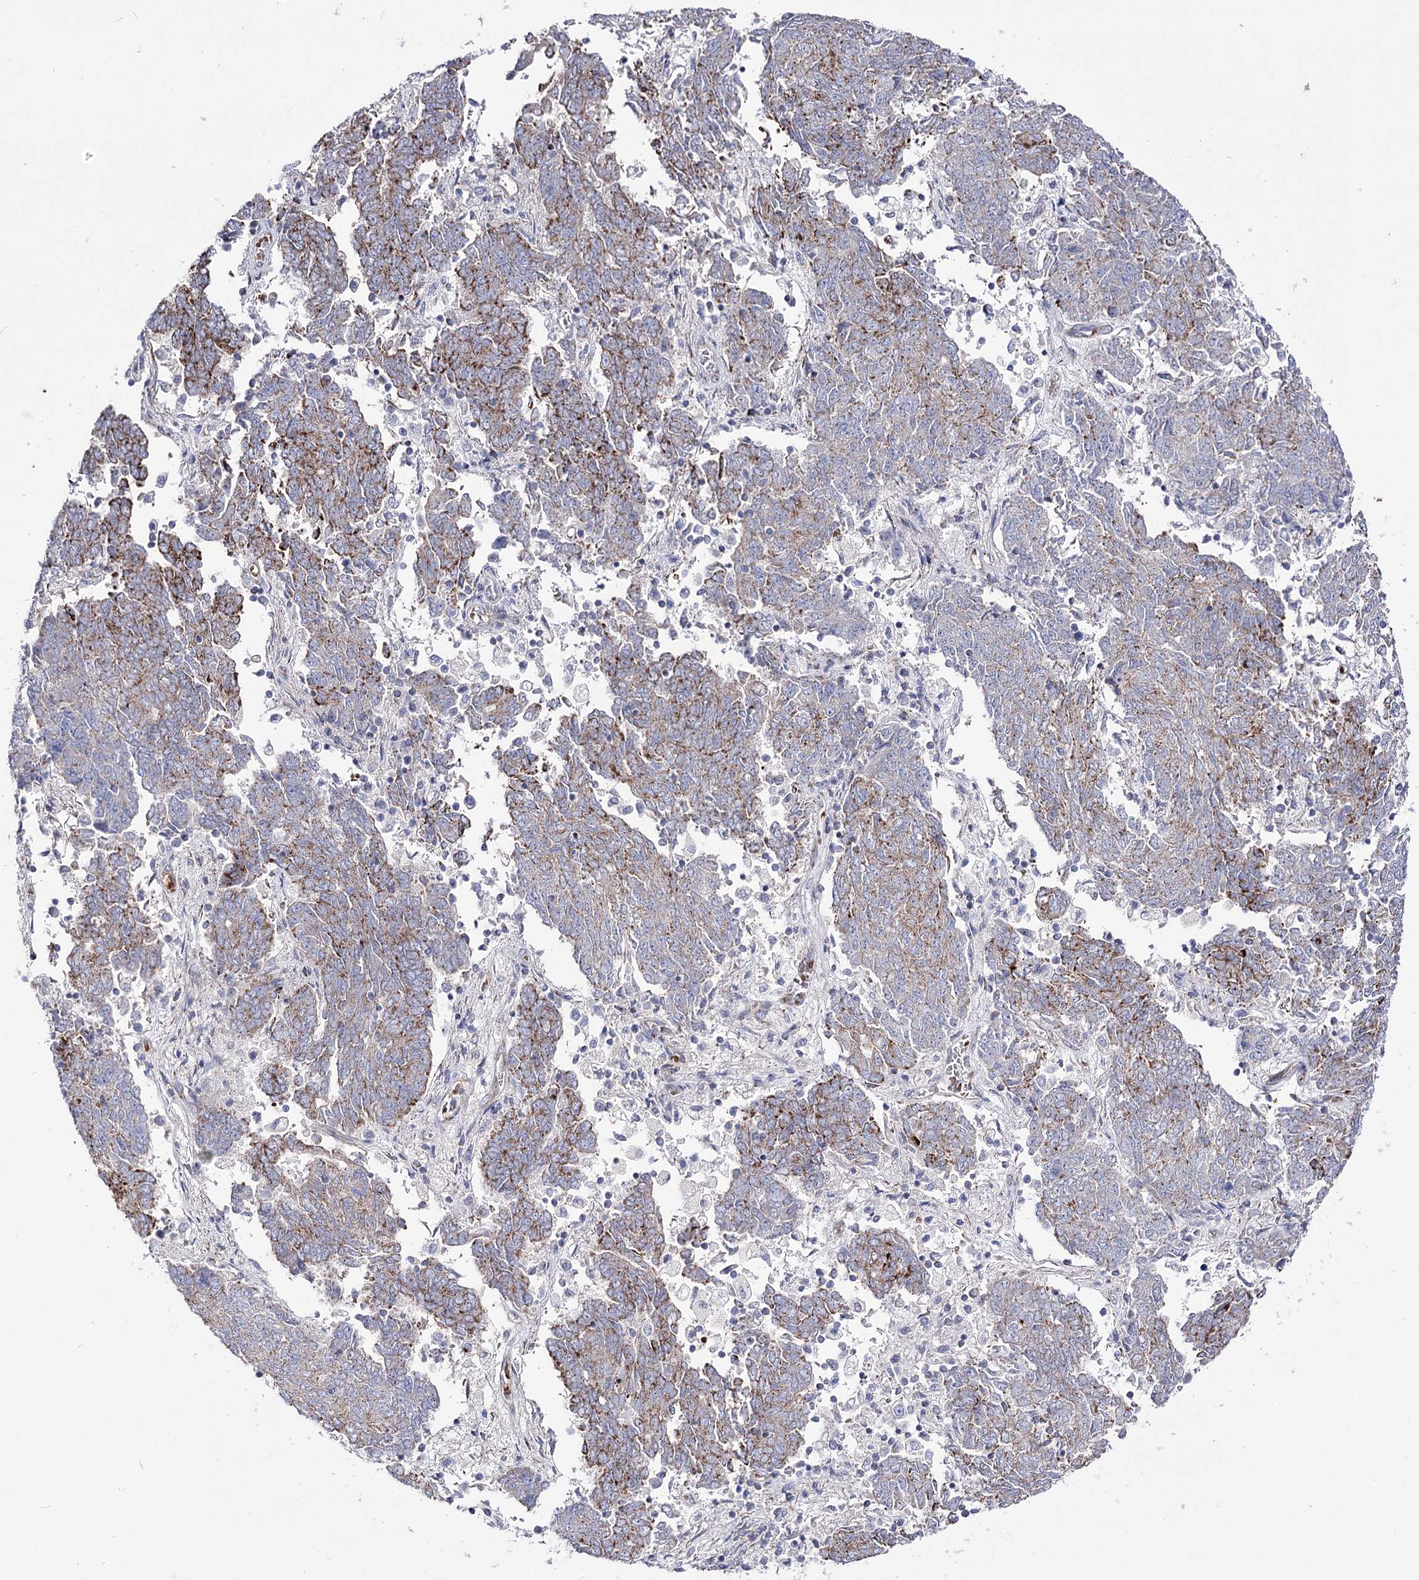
{"staining": {"intensity": "moderate", "quantity": "25%-75%", "location": "cytoplasmic/membranous"}, "tissue": "endometrial cancer", "cell_type": "Tumor cells", "image_type": "cancer", "snomed": [{"axis": "morphology", "description": "Adenocarcinoma, NOS"}, {"axis": "topography", "description": "Endometrium"}], "caption": "This histopathology image shows immunohistochemistry staining of endometrial cancer (adenocarcinoma), with medium moderate cytoplasmic/membranous expression in about 25%-75% of tumor cells.", "gene": "OSBPL5", "patient": {"sex": "female", "age": 80}}